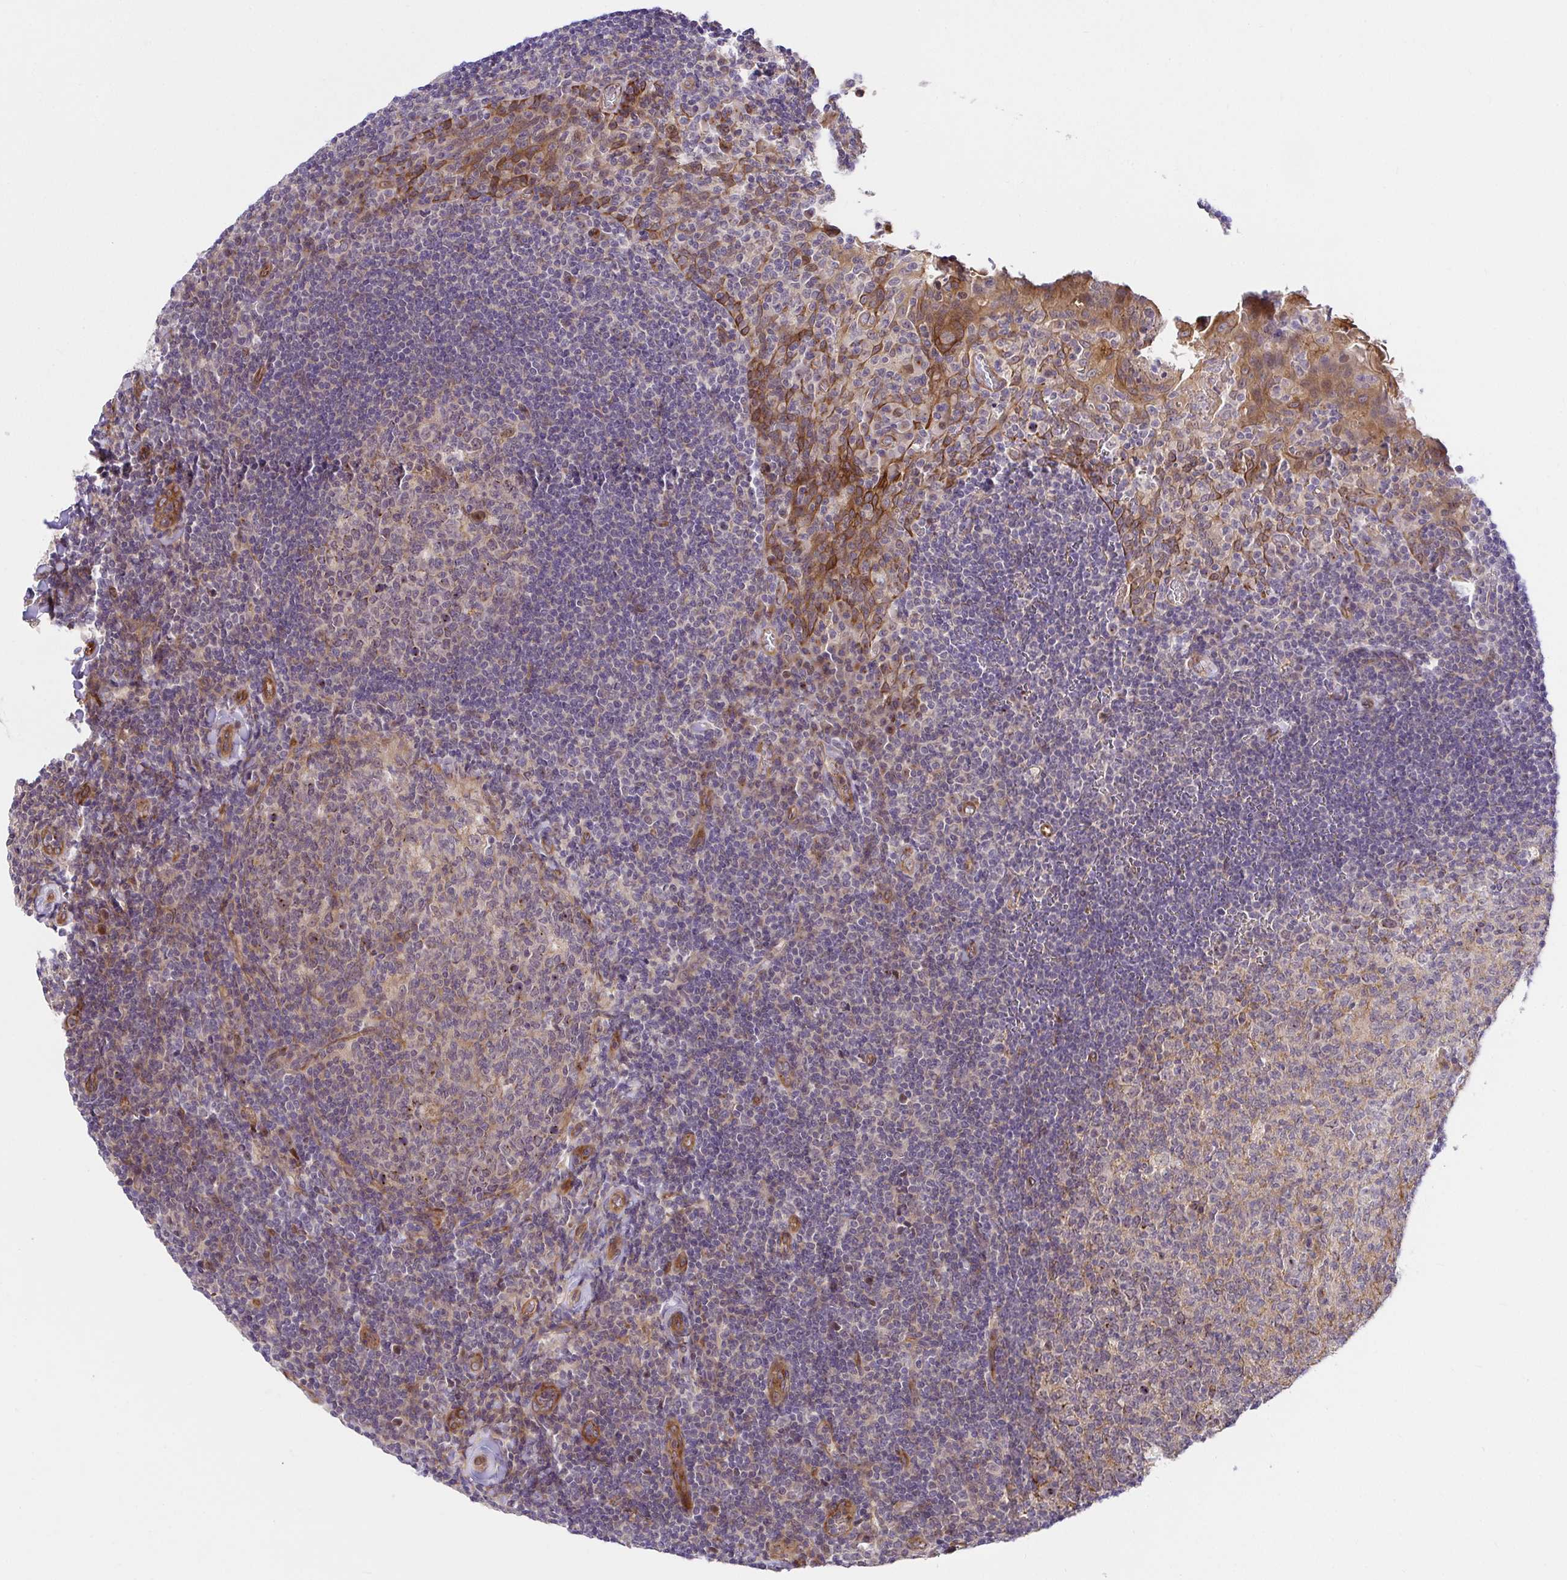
{"staining": {"intensity": "weak", "quantity": "<25%", "location": "cytoplasmic/membranous"}, "tissue": "tonsil", "cell_type": "Germinal center cells", "image_type": "normal", "snomed": [{"axis": "morphology", "description": "Normal tissue, NOS"}, {"axis": "topography", "description": "Tonsil"}], "caption": "This is a photomicrograph of IHC staining of normal tonsil, which shows no expression in germinal center cells.", "gene": "TRIM55", "patient": {"sex": "female", "age": 10}}